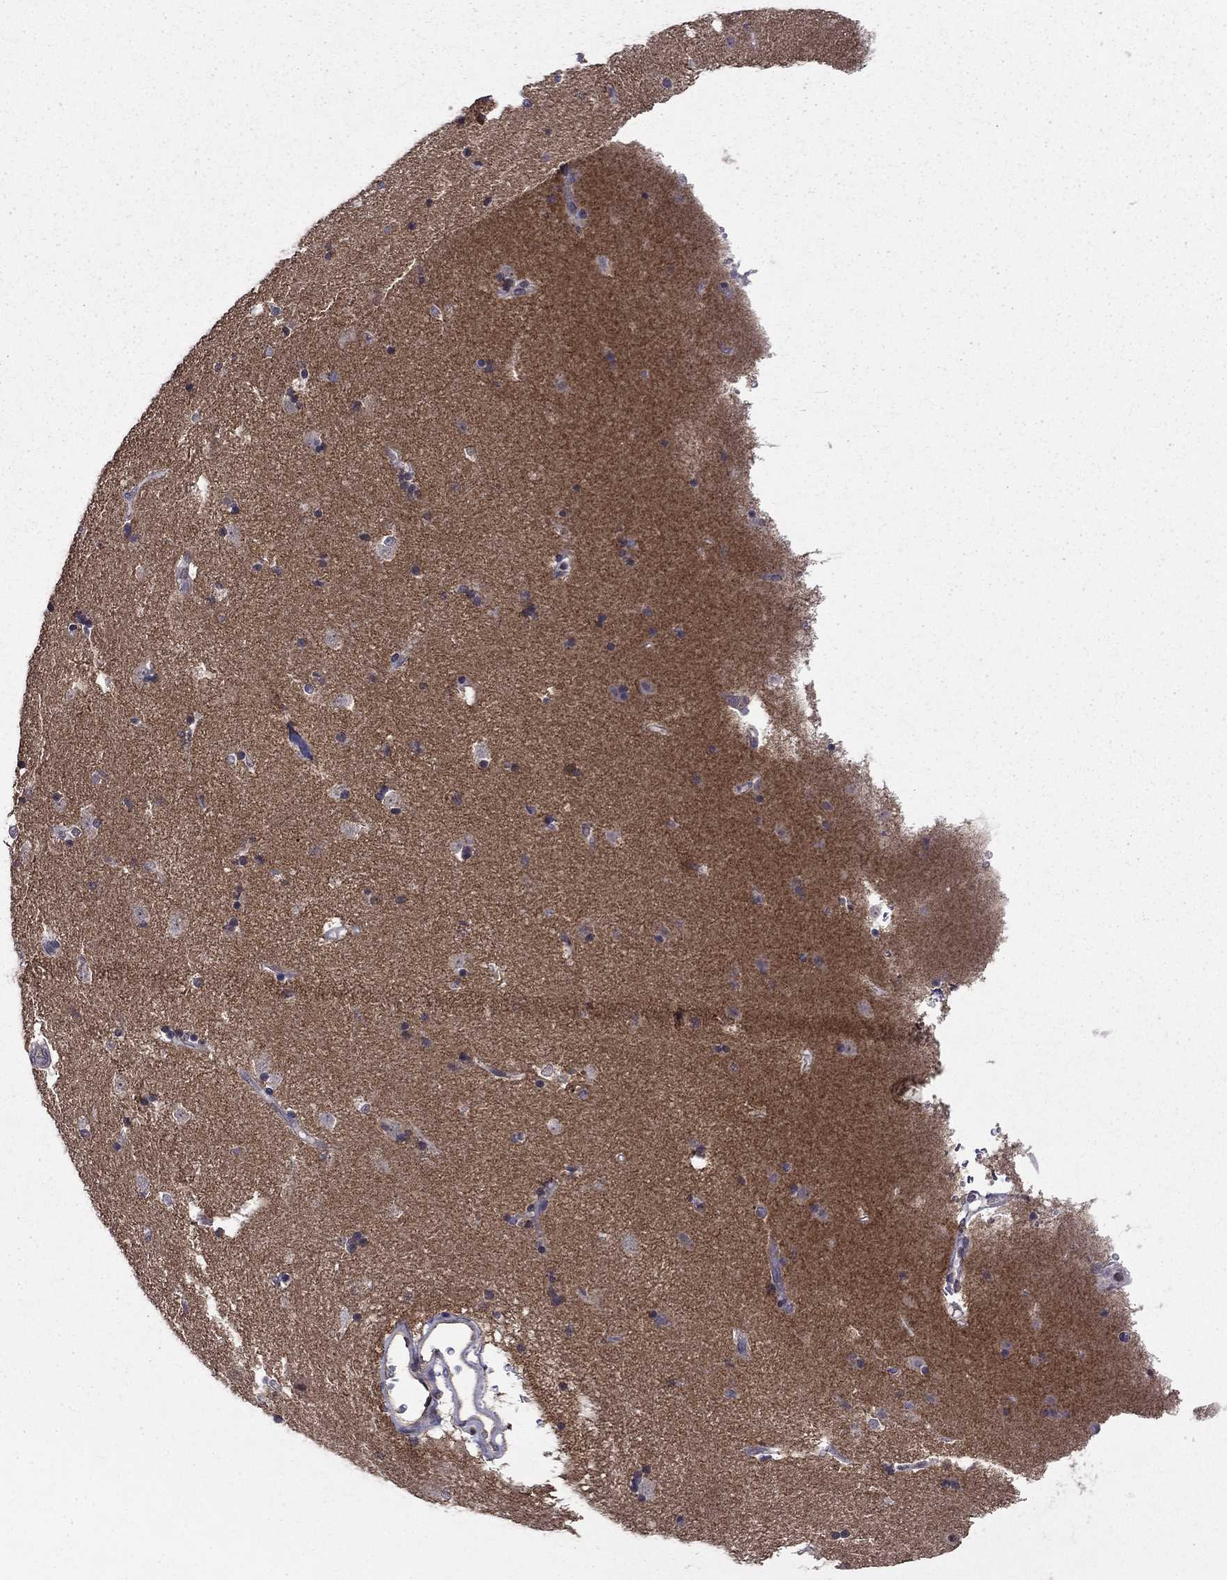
{"staining": {"intensity": "negative", "quantity": "none", "location": "none"}, "tissue": "caudate", "cell_type": "Glial cells", "image_type": "normal", "snomed": [{"axis": "morphology", "description": "Normal tissue, NOS"}, {"axis": "topography", "description": "Lateral ventricle wall"}], "caption": "IHC photomicrograph of unremarkable caudate stained for a protein (brown), which displays no positivity in glial cells.", "gene": "HCN1", "patient": {"sex": "male", "age": 51}}